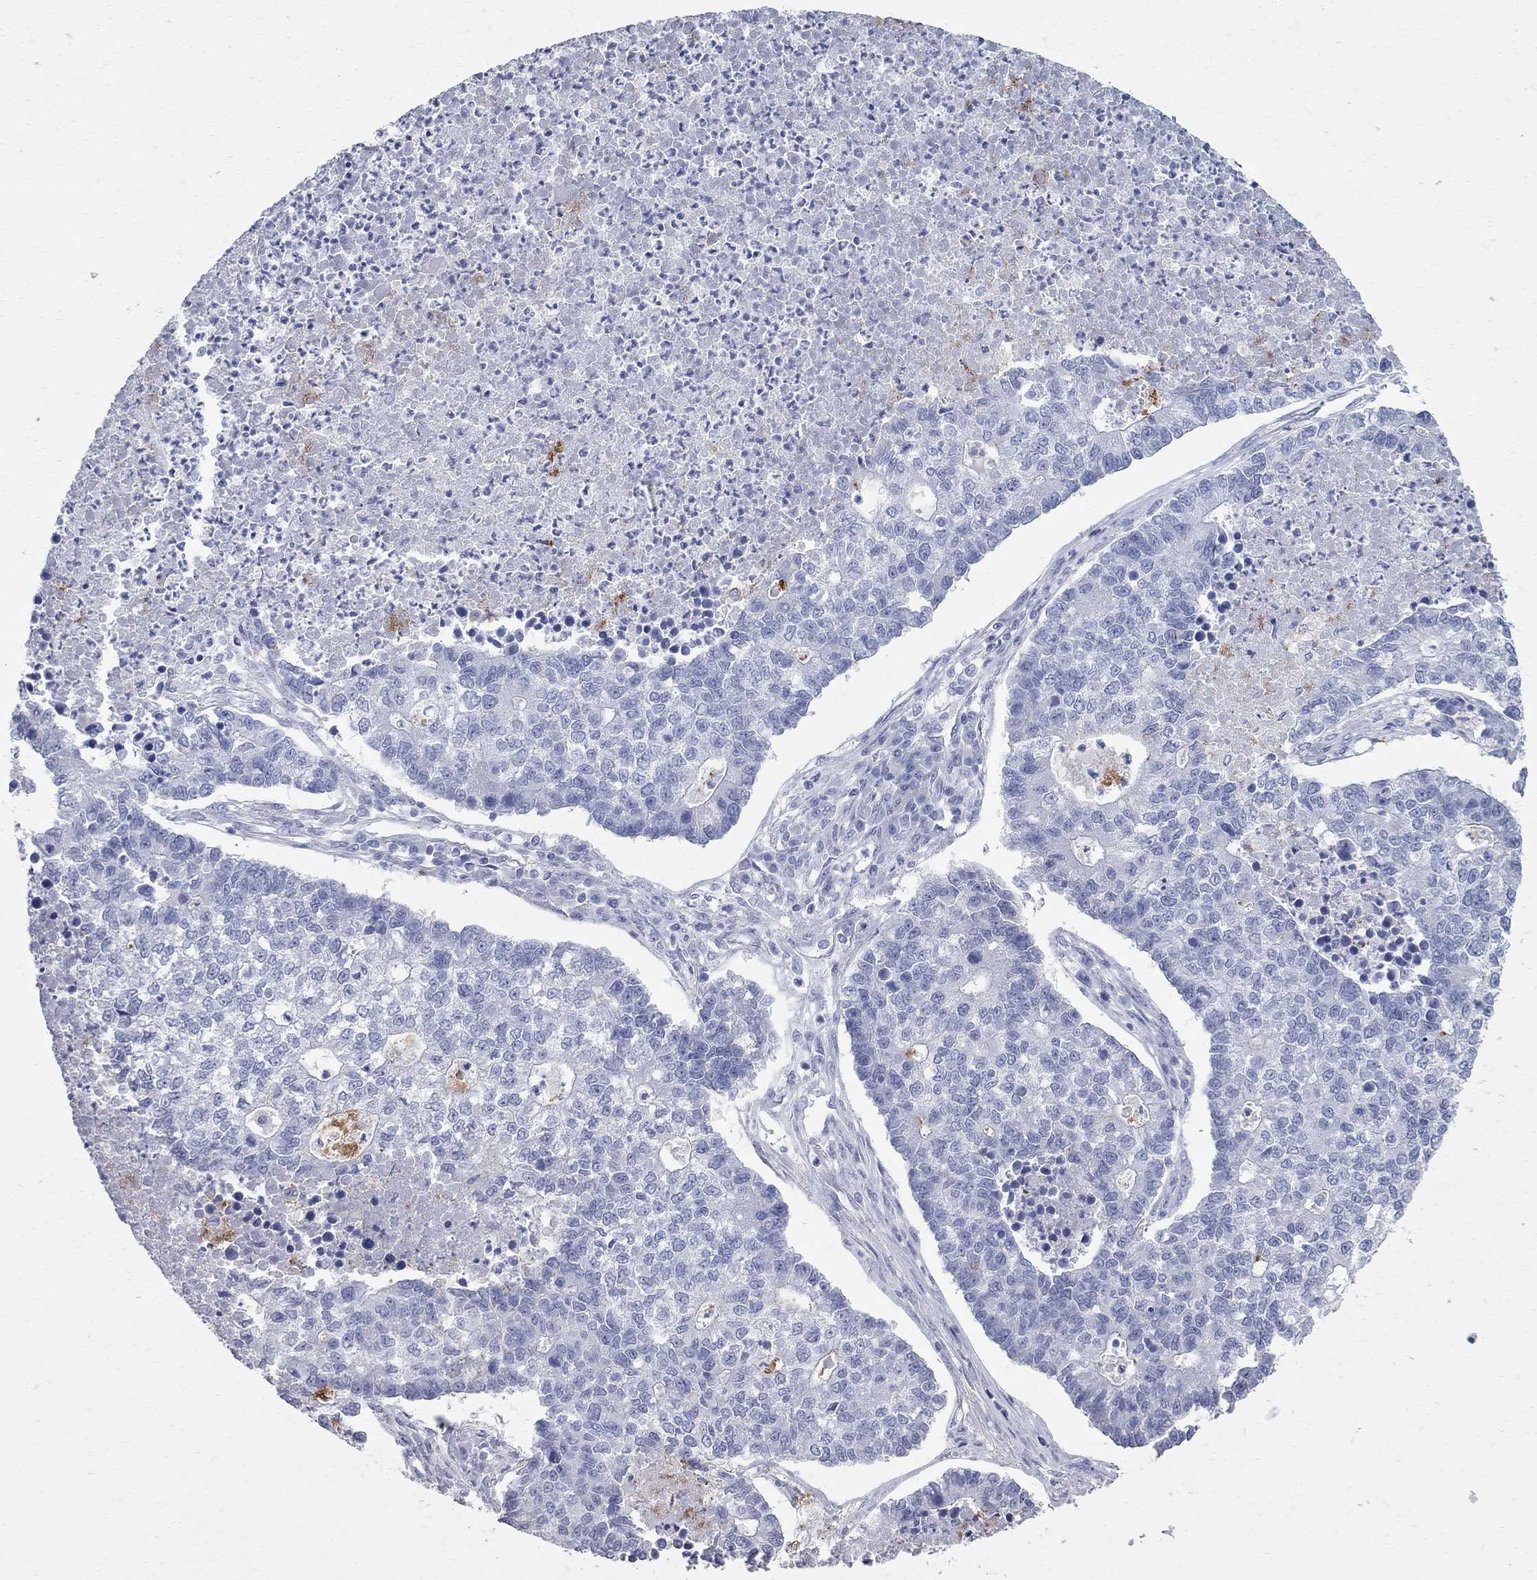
{"staining": {"intensity": "negative", "quantity": "none", "location": "none"}, "tissue": "lung cancer", "cell_type": "Tumor cells", "image_type": "cancer", "snomed": [{"axis": "morphology", "description": "Adenocarcinoma, NOS"}, {"axis": "topography", "description": "Lung"}], "caption": "Adenocarcinoma (lung) stained for a protein using IHC exhibits no positivity tumor cells.", "gene": "BPIFB1", "patient": {"sex": "male", "age": 57}}